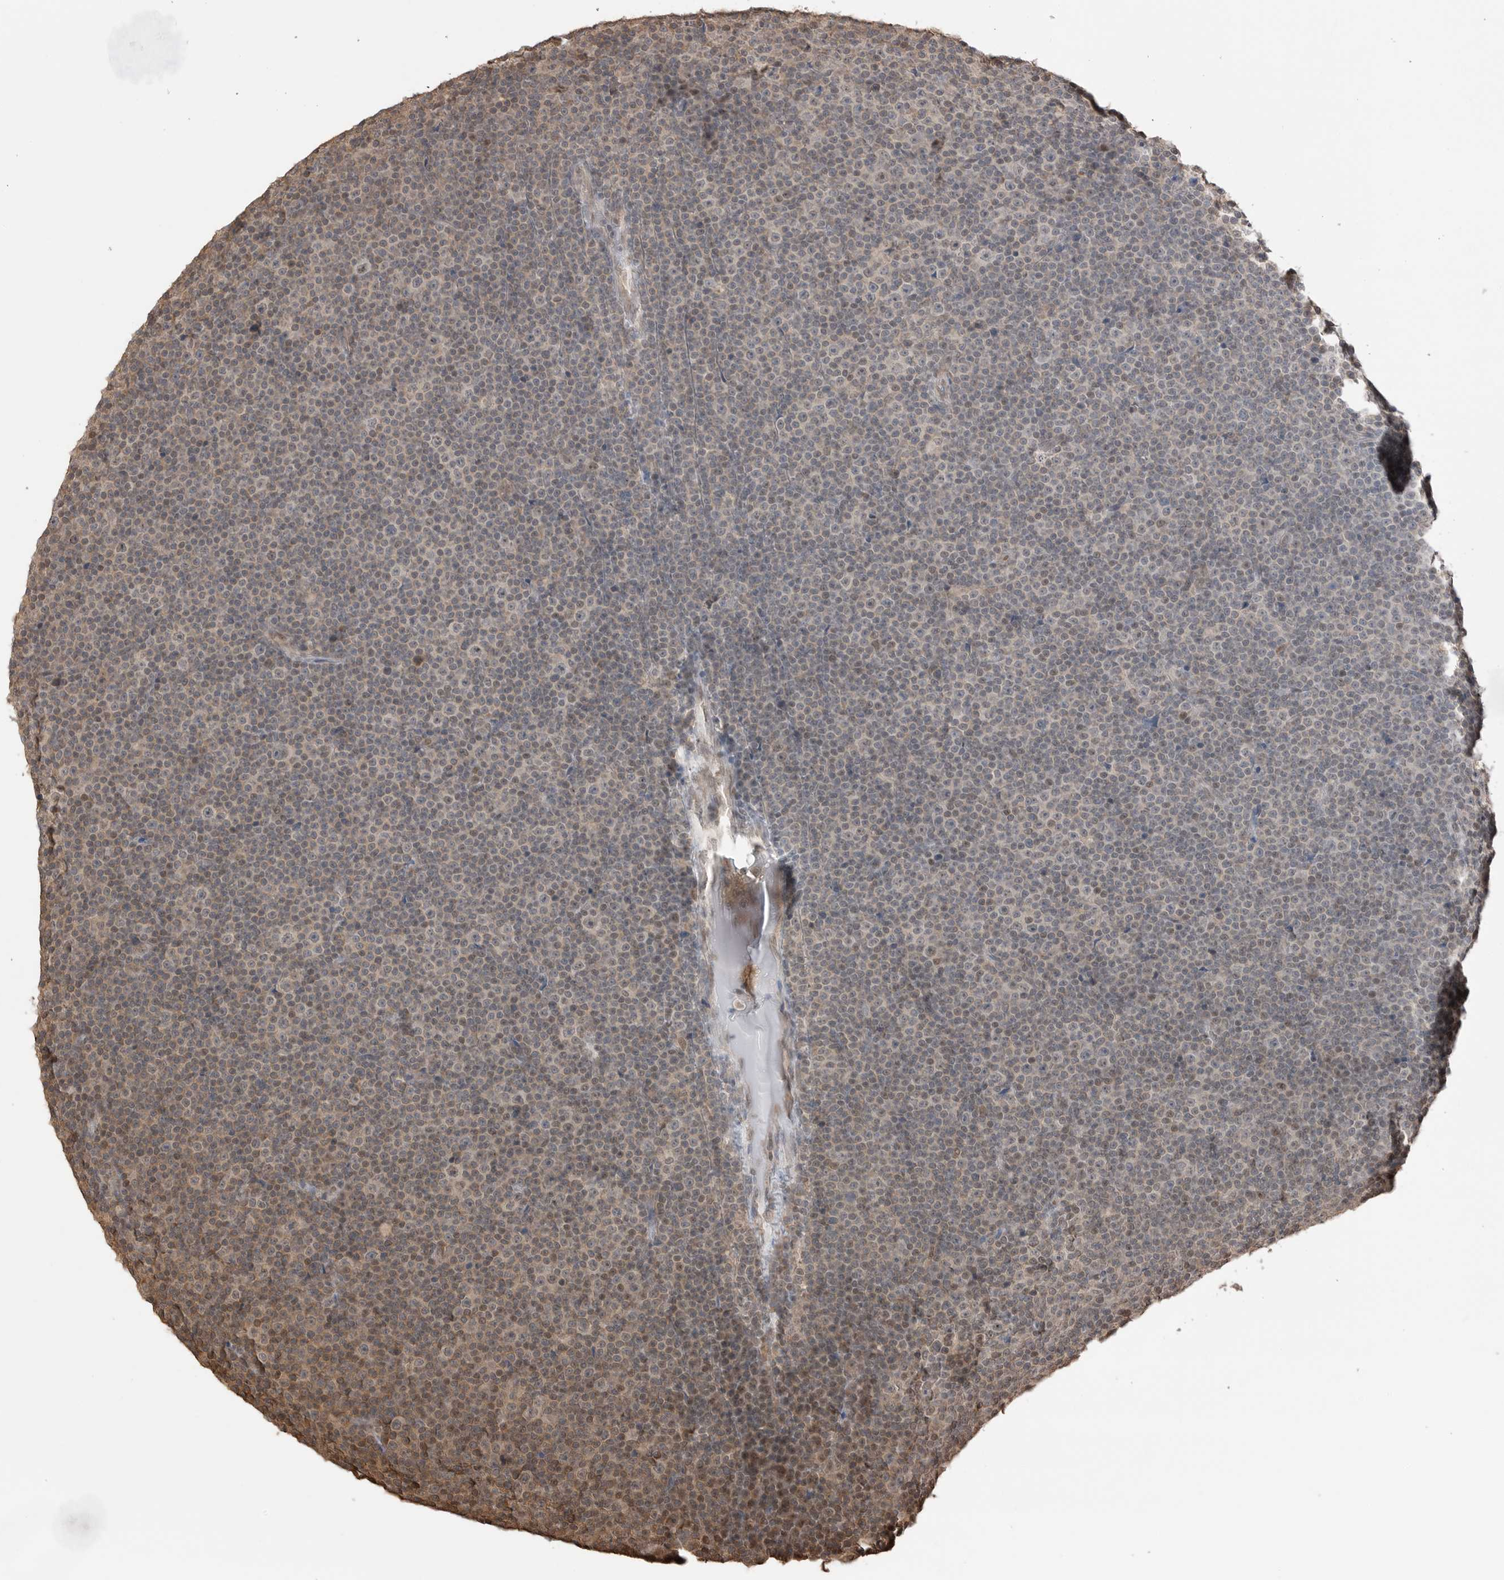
{"staining": {"intensity": "weak", "quantity": "<25%", "location": "nuclear"}, "tissue": "lymphoma", "cell_type": "Tumor cells", "image_type": "cancer", "snomed": [{"axis": "morphology", "description": "Malignant lymphoma, non-Hodgkin's type, Low grade"}, {"axis": "topography", "description": "Lymph node"}], "caption": "Tumor cells are negative for protein expression in human low-grade malignant lymphoma, non-Hodgkin's type.", "gene": "PEAK1", "patient": {"sex": "female", "age": 67}}